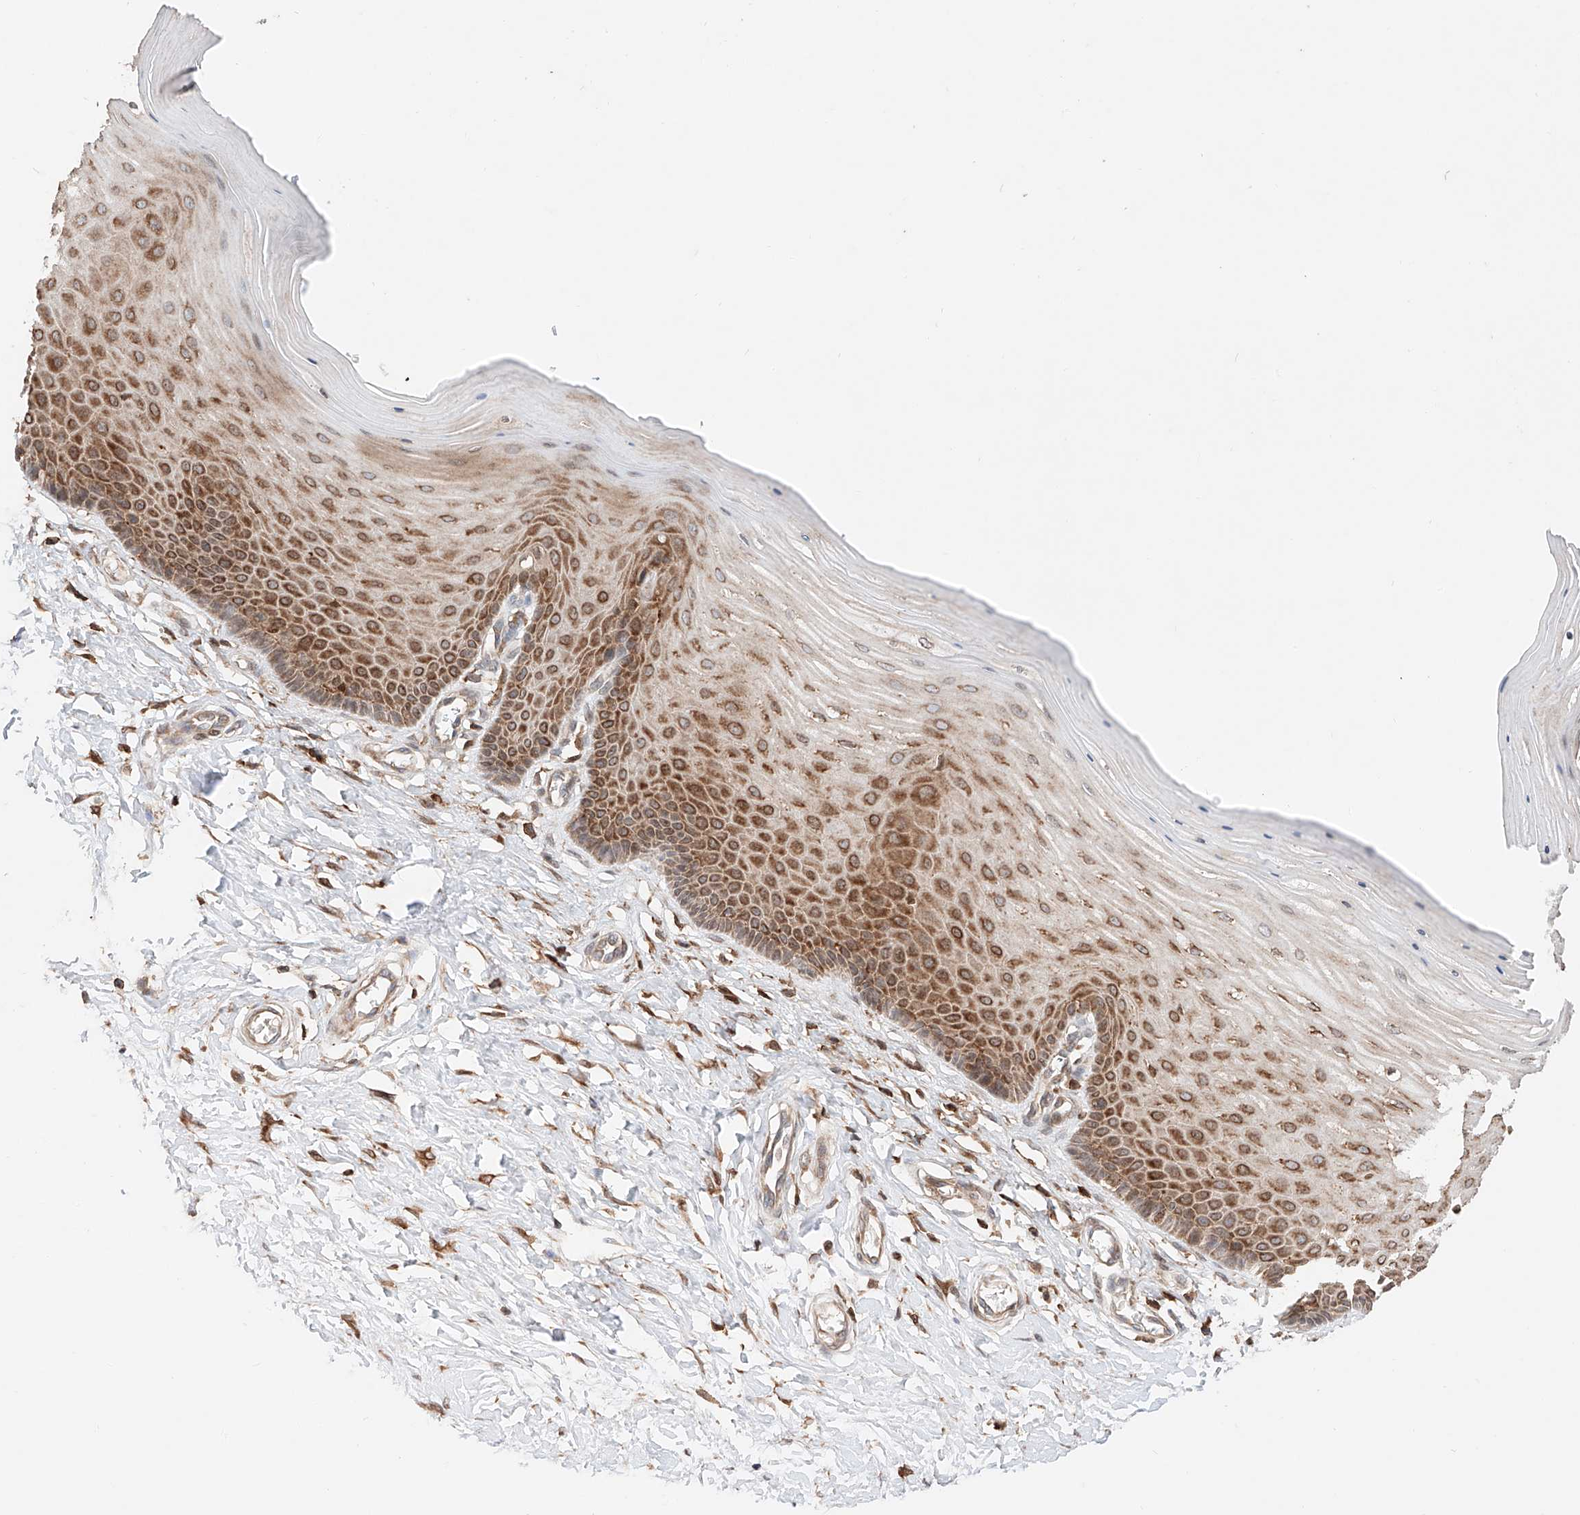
{"staining": {"intensity": "negative", "quantity": "none", "location": "none"}, "tissue": "cervix", "cell_type": "Glandular cells", "image_type": "normal", "snomed": [{"axis": "morphology", "description": "Normal tissue, NOS"}, {"axis": "topography", "description": "Cervix"}], "caption": "There is no significant staining in glandular cells of cervix. The staining is performed using DAB brown chromogen with nuclei counter-stained in using hematoxylin.", "gene": "IGSF22", "patient": {"sex": "female", "age": 55}}